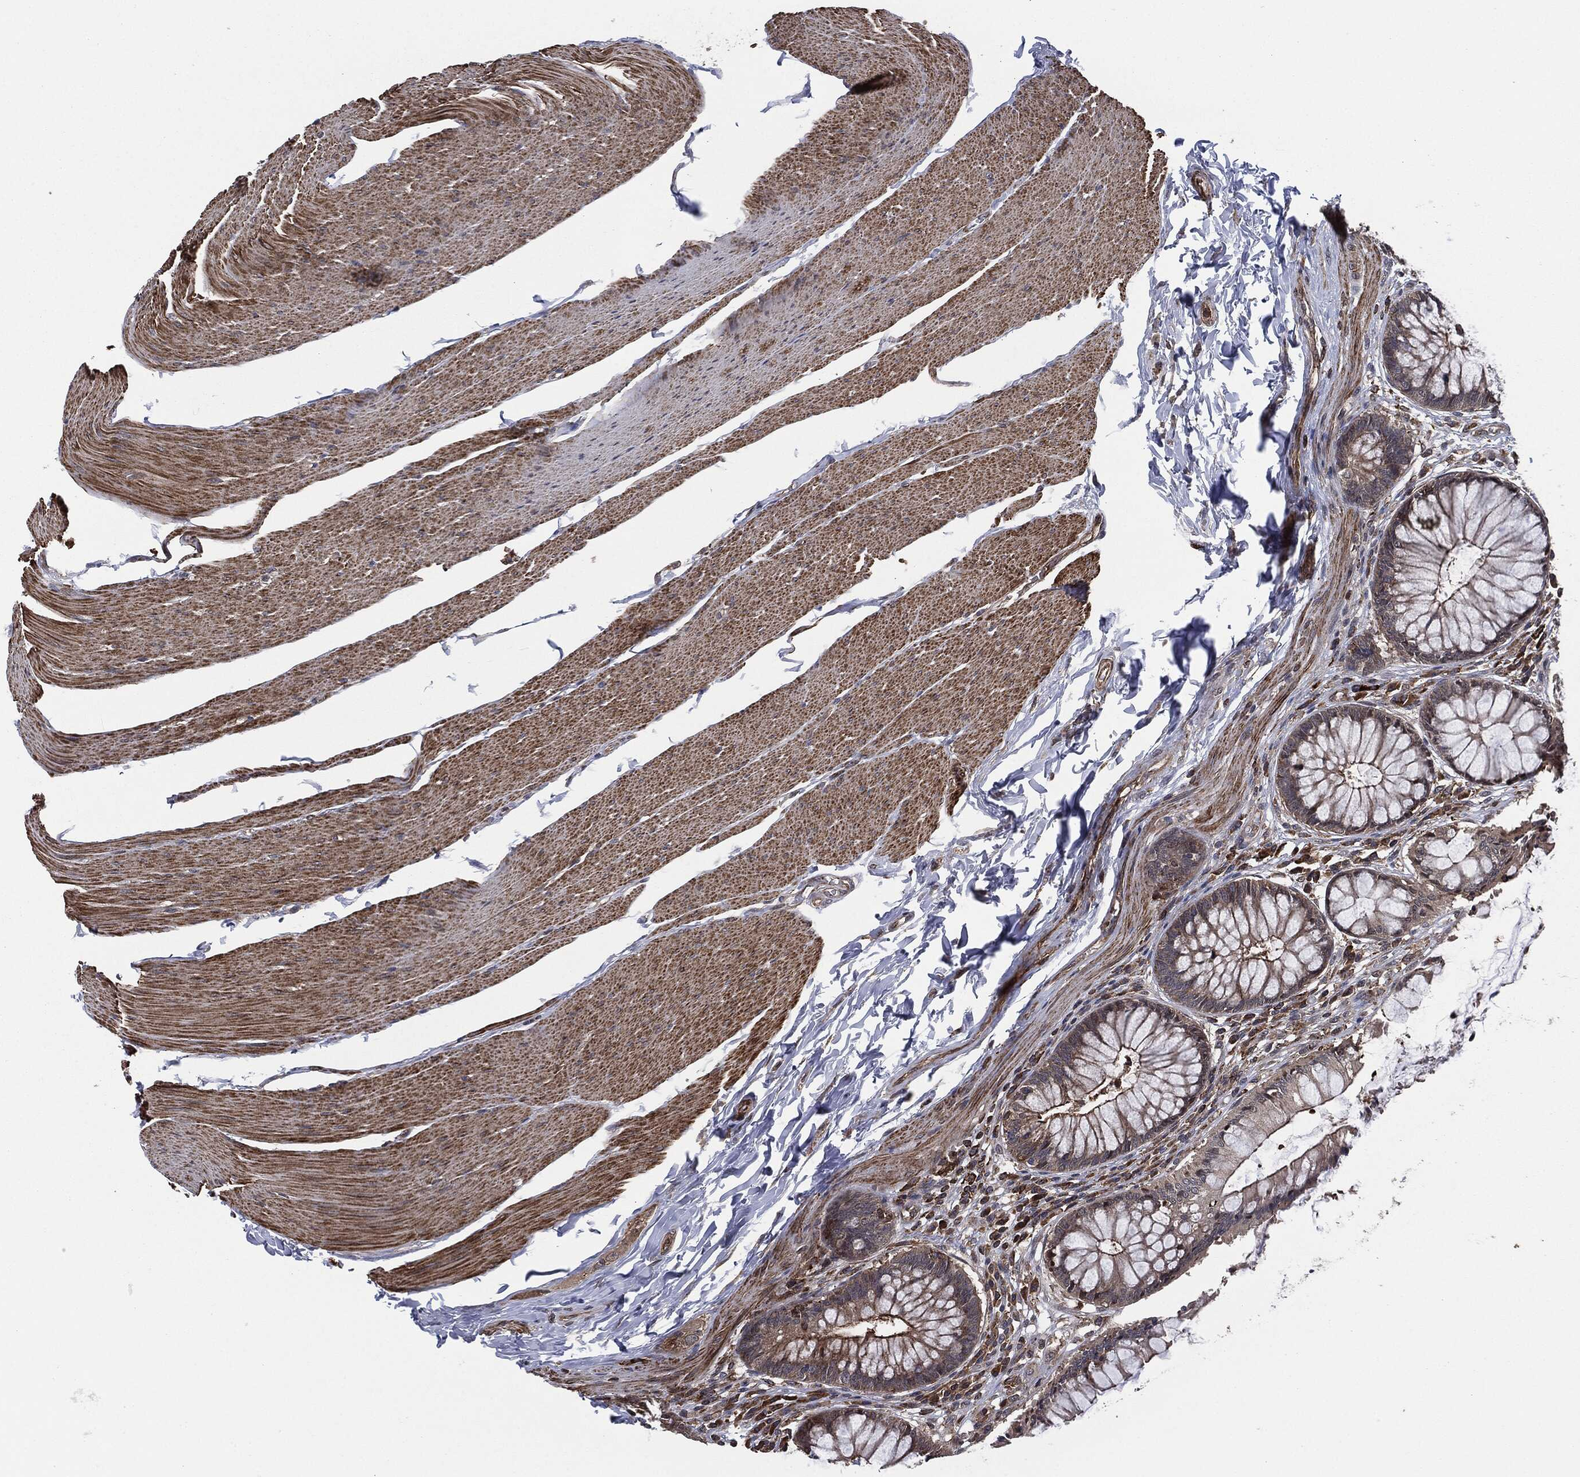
{"staining": {"intensity": "moderate", "quantity": ">75%", "location": "cytoplasmic/membranous"}, "tissue": "rectum", "cell_type": "Glandular cells", "image_type": "normal", "snomed": [{"axis": "morphology", "description": "Normal tissue, NOS"}, {"axis": "topography", "description": "Rectum"}], "caption": "Moderate cytoplasmic/membranous expression for a protein is identified in about >75% of glandular cells of unremarkable rectum using immunohistochemistry (IHC).", "gene": "UBR1", "patient": {"sex": "female", "age": 58}}